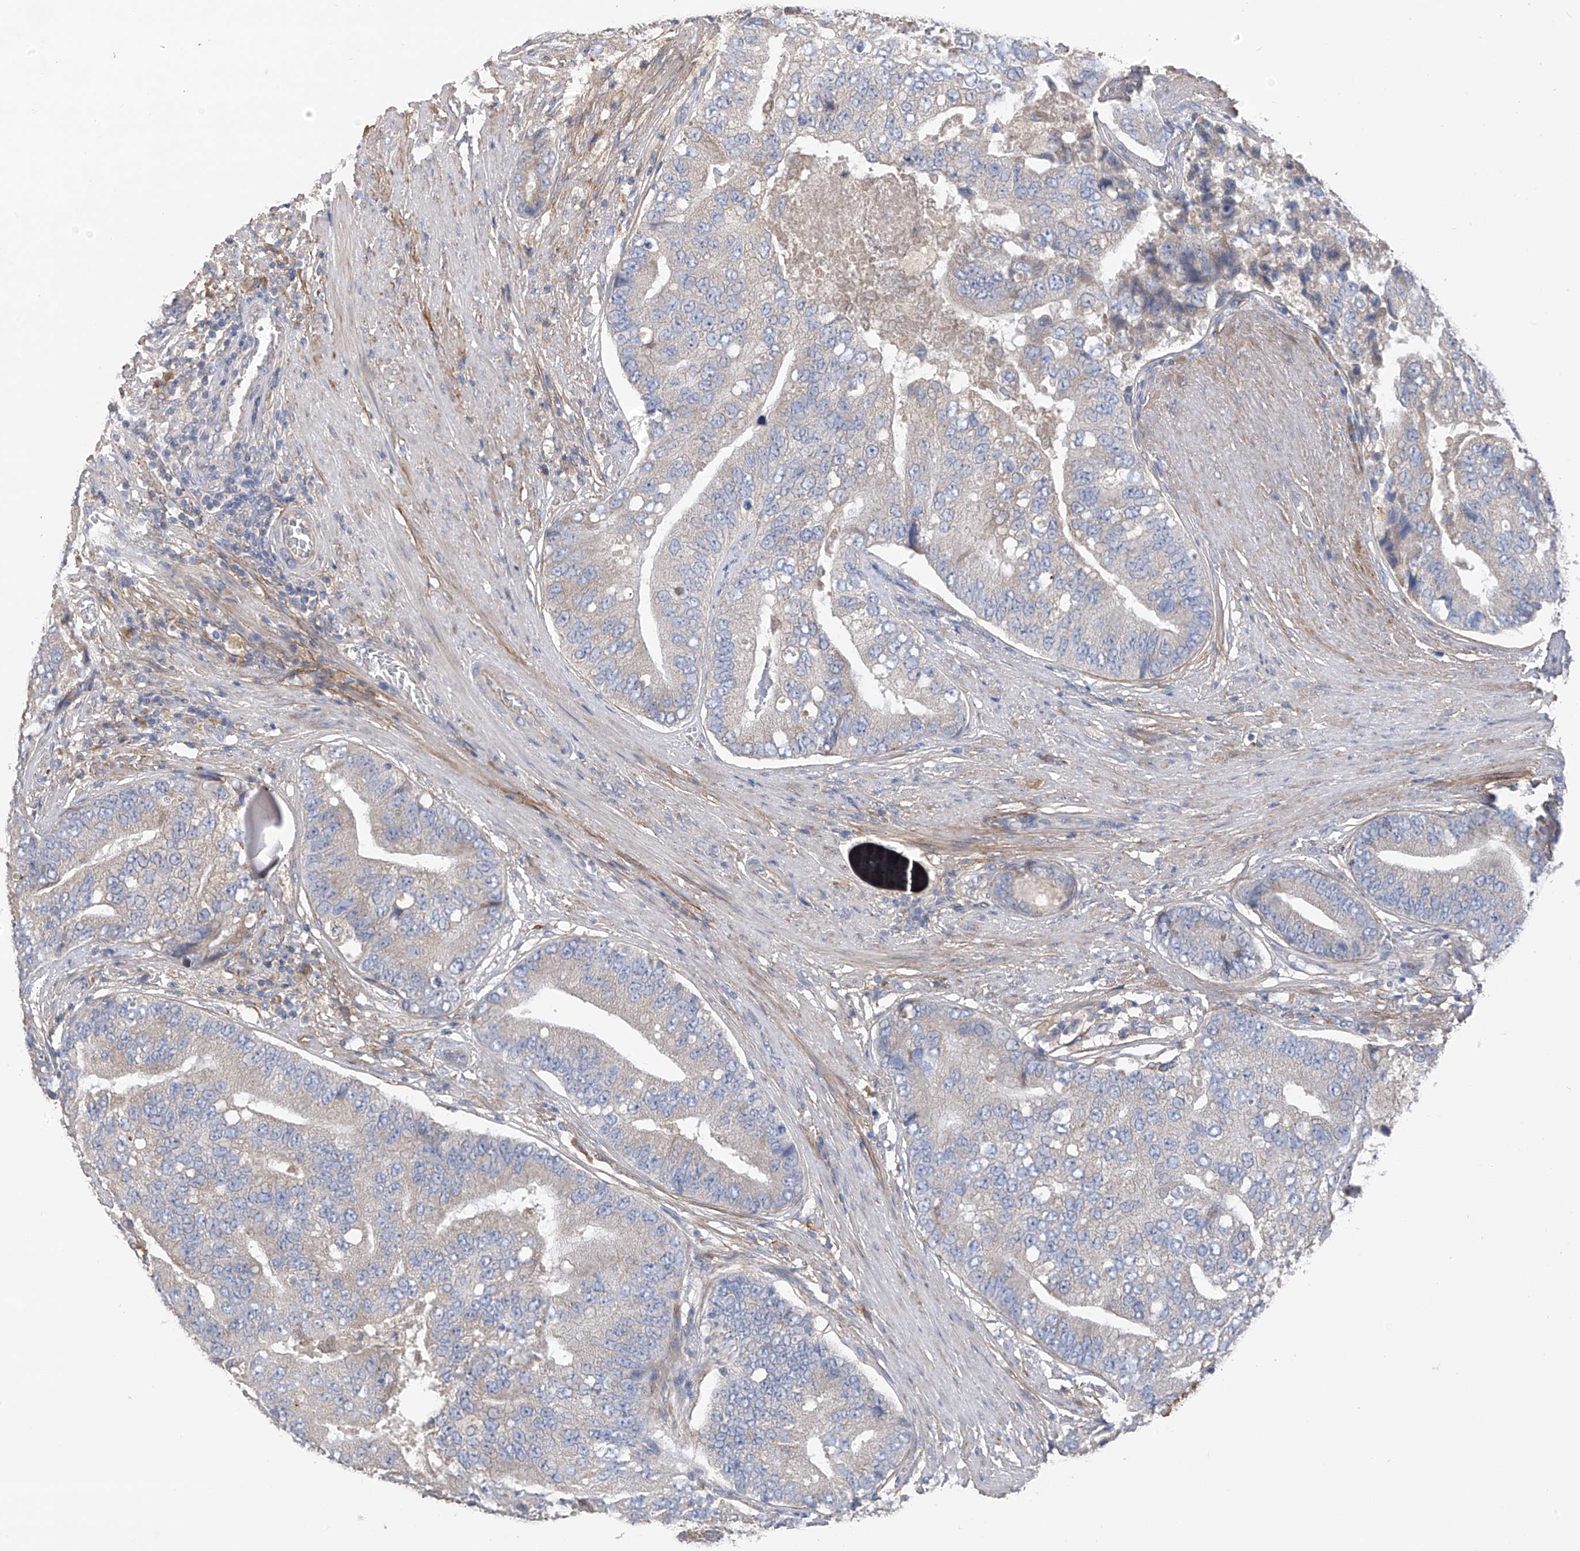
{"staining": {"intensity": "negative", "quantity": "none", "location": "none"}, "tissue": "prostate cancer", "cell_type": "Tumor cells", "image_type": "cancer", "snomed": [{"axis": "morphology", "description": "Adenocarcinoma, High grade"}, {"axis": "topography", "description": "Prostate"}], "caption": "Immunohistochemistry histopathology image of prostate adenocarcinoma (high-grade) stained for a protein (brown), which reveals no positivity in tumor cells.", "gene": "GALNTL6", "patient": {"sex": "male", "age": 70}}